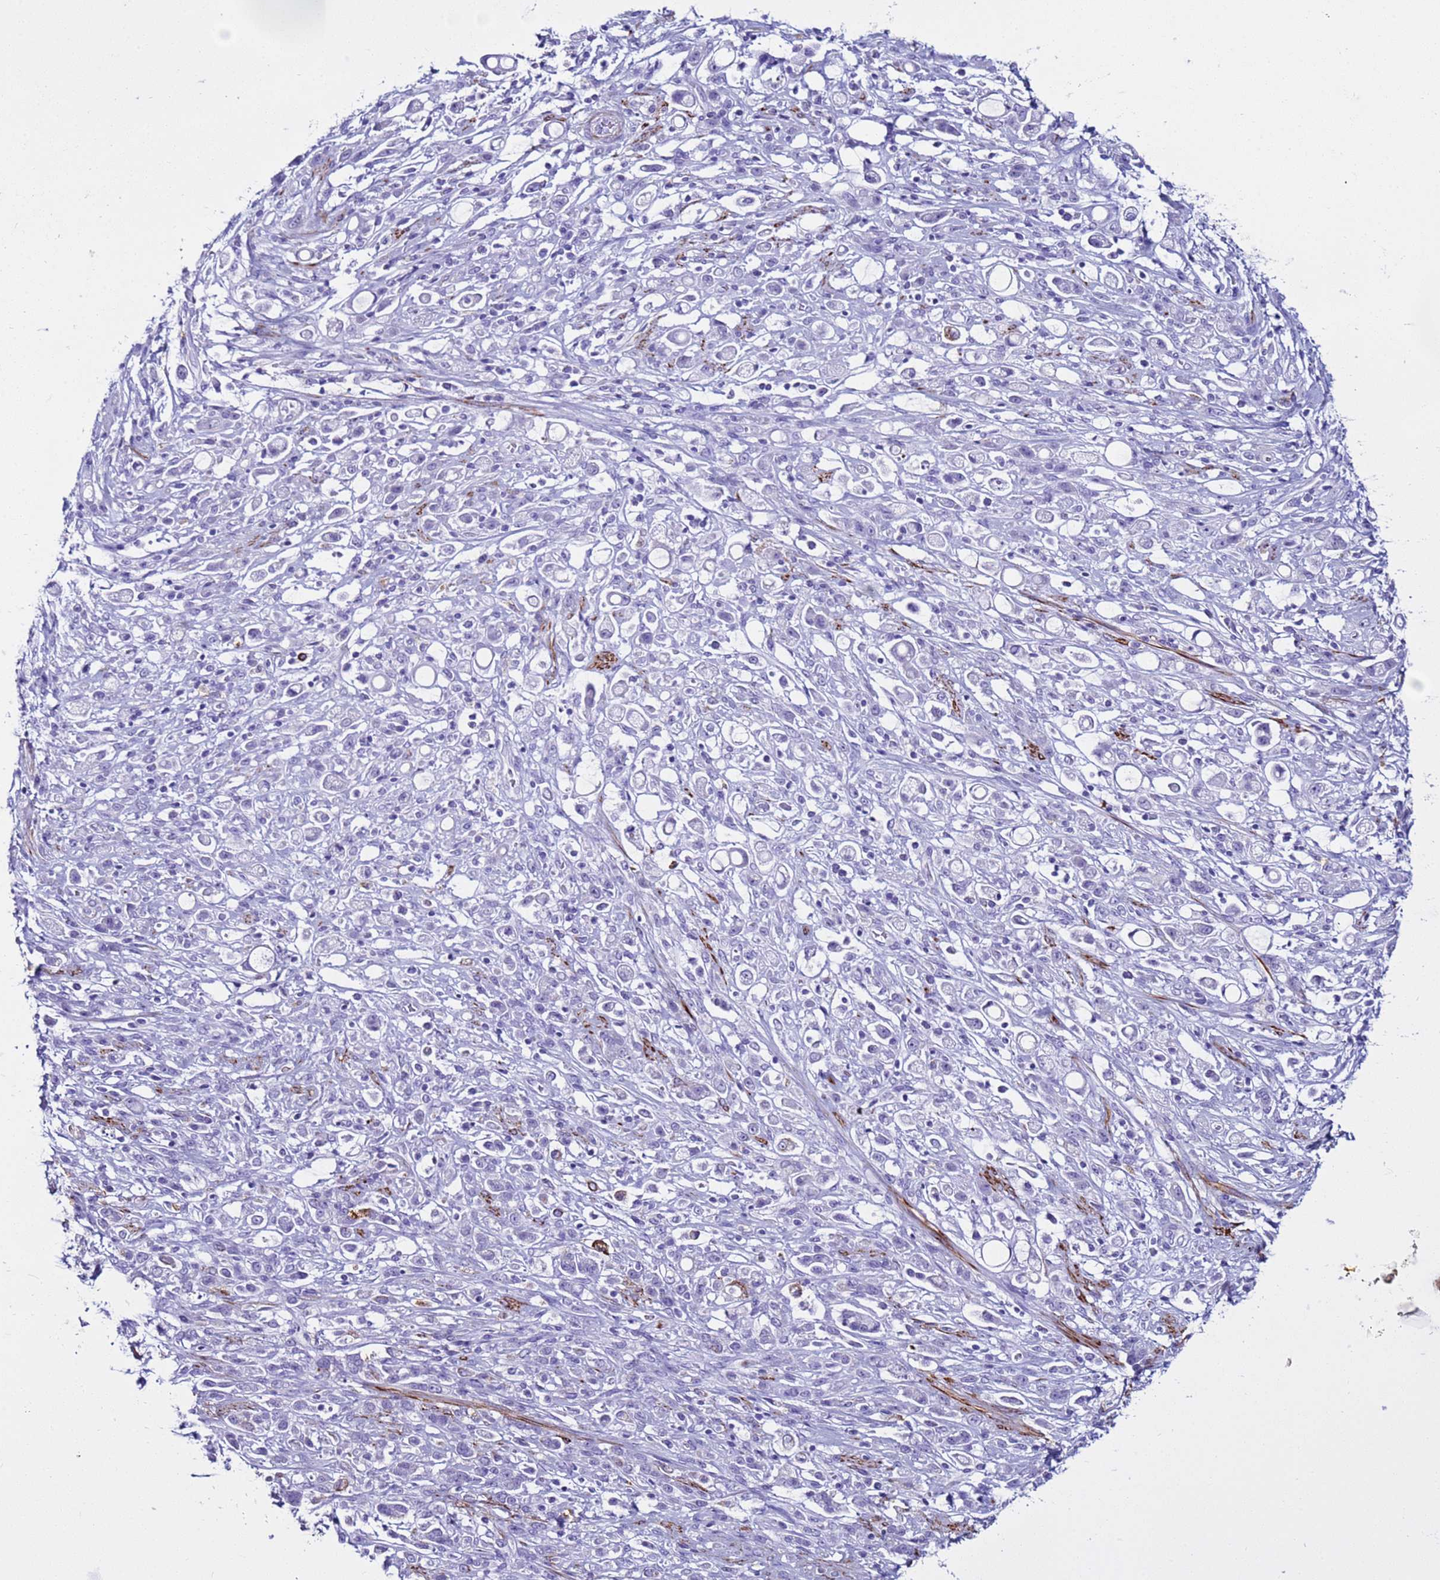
{"staining": {"intensity": "negative", "quantity": "none", "location": "none"}, "tissue": "stomach cancer", "cell_type": "Tumor cells", "image_type": "cancer", "snomed": [{"axis": "morphology", "description": "Adenocarcinoma, NOS"}, {"axis": "topography", "description": "Stomach"}], "caption": "Immunohistochemistry (IHC) of stomach adenocarcinoma demonstrates no expression in tumor cells.", "gene": "LCMT1", "patient": {"sex": "female", "age": 60}}